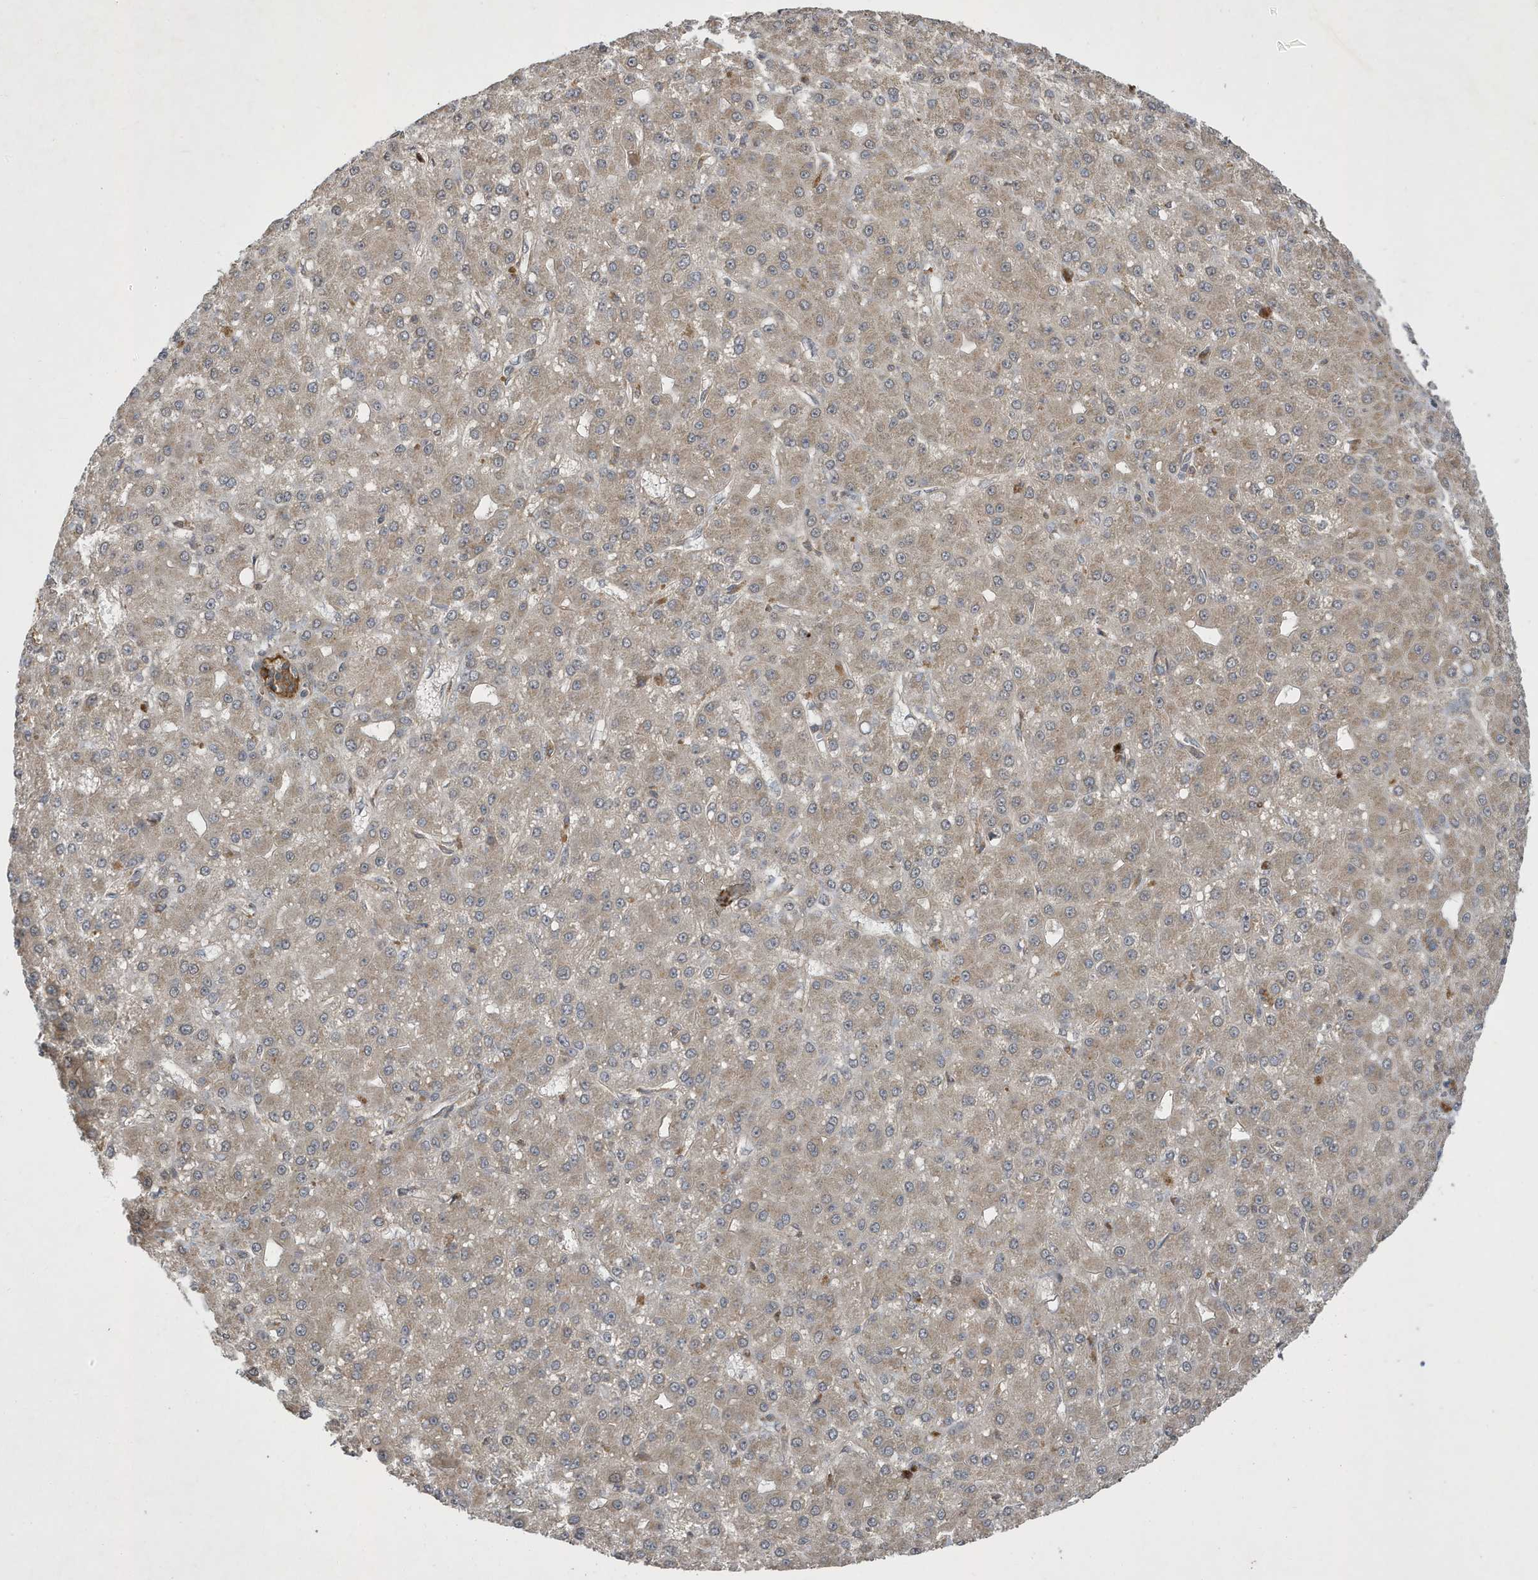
{"staining": {"intensity": "moderate", "quantity": "25%-75%", "location": "cytoplasmic/membranous"}, "tissue": "liver cancer", "cell_type": "Tumor cells", "image_type": "cancer", "snomed": [{"axis": "morphology", "description": "Carcinoma, Hepatocellular, NOS"}, {"axis": "topography", "description": "Liver"}], "caption": "Liver cancer was stained to show a protein in brown. There is medium levels of moderate cytoplasmic/membranous expression in approximately 25%-75% of tumor cells.", "gene": "STX10", "patient": {"sex": "male", "age": 67}}